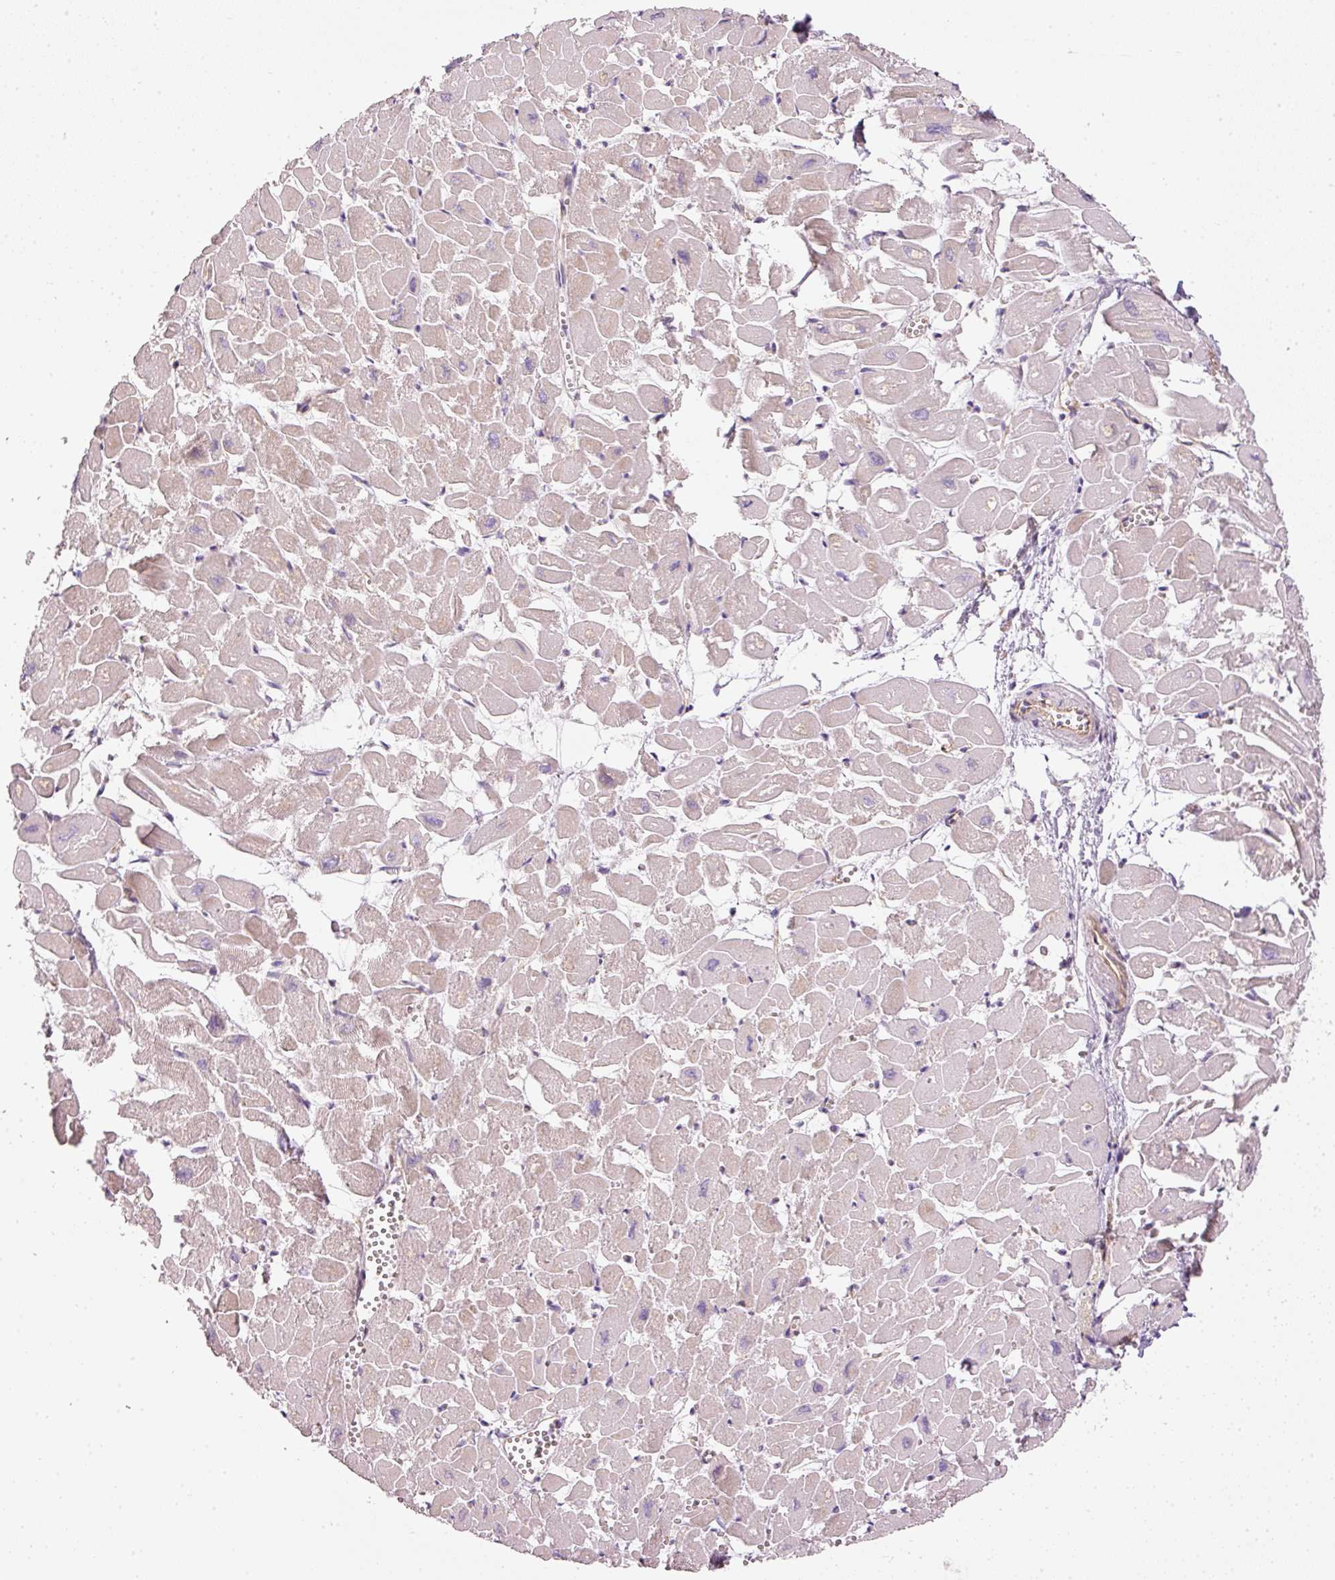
{"staining": {"intensity": "weak", "quantity": "25%-75%", "location": "cytoplasmic/membranous"}, "tissue": "heart muscle", "cell_type": "Cardiomyocytes", "image_type": "normal", "snomed": [{"axis": "morphology", "description": "Normal tissue, NOS"}, {"axis": "topography", "description": "Heart"}], "caption": "Weak cytoplasmic/membranous protein positivity is identified in approximately 25%-75% of cardiomyocytes in heart muscle.", "gene": "OSR2", "patient": {"sex": "male", "age": 54}}